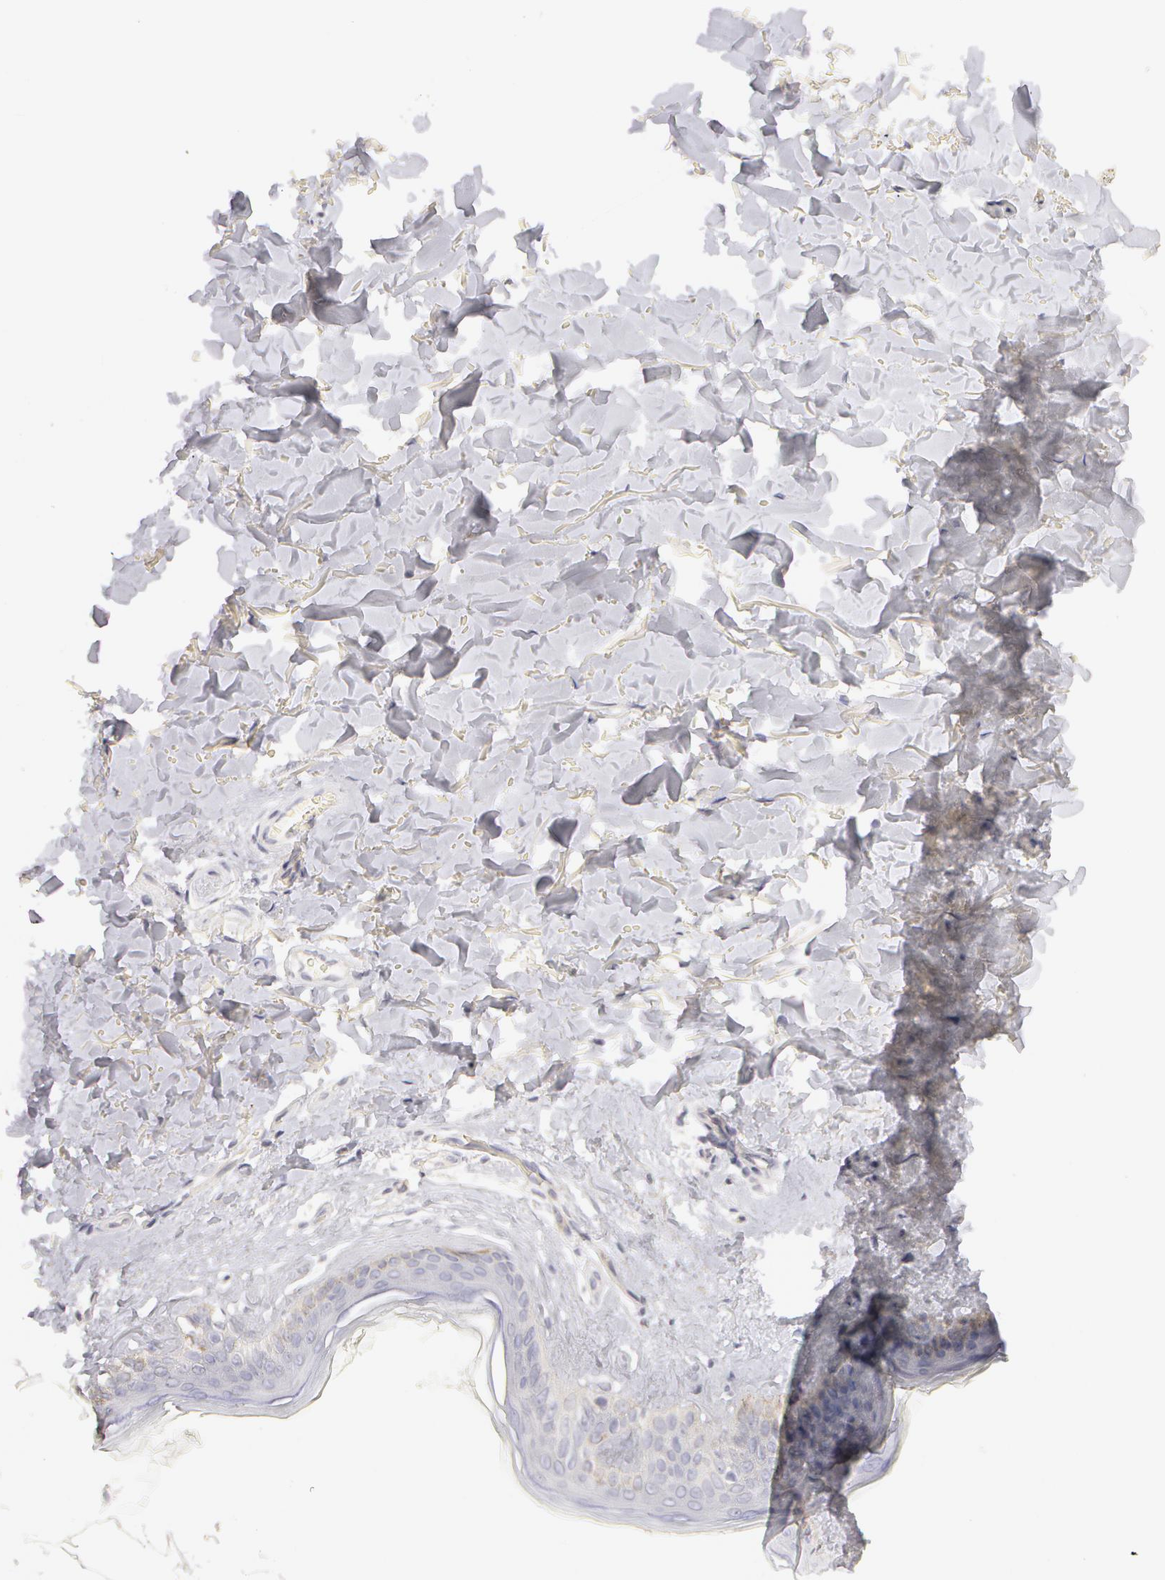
{"staining": {"intensity": "negative", "quantity": "none", "location": "none"}, "tissue": "skin", "cell_type": "Fibroblasts", "image_type": "normal", "snomed": [{"axis": "morphology", "description": "Normal tissue, NOS"}, {"axis": "topography", "description": "Skin"}], "caption": "Immunohistochemical staining of benign human skin exhibits no significant expression in fibroblasts.", "gene": "ABCB1", "patient": {"sex": "female", "age": 56}}